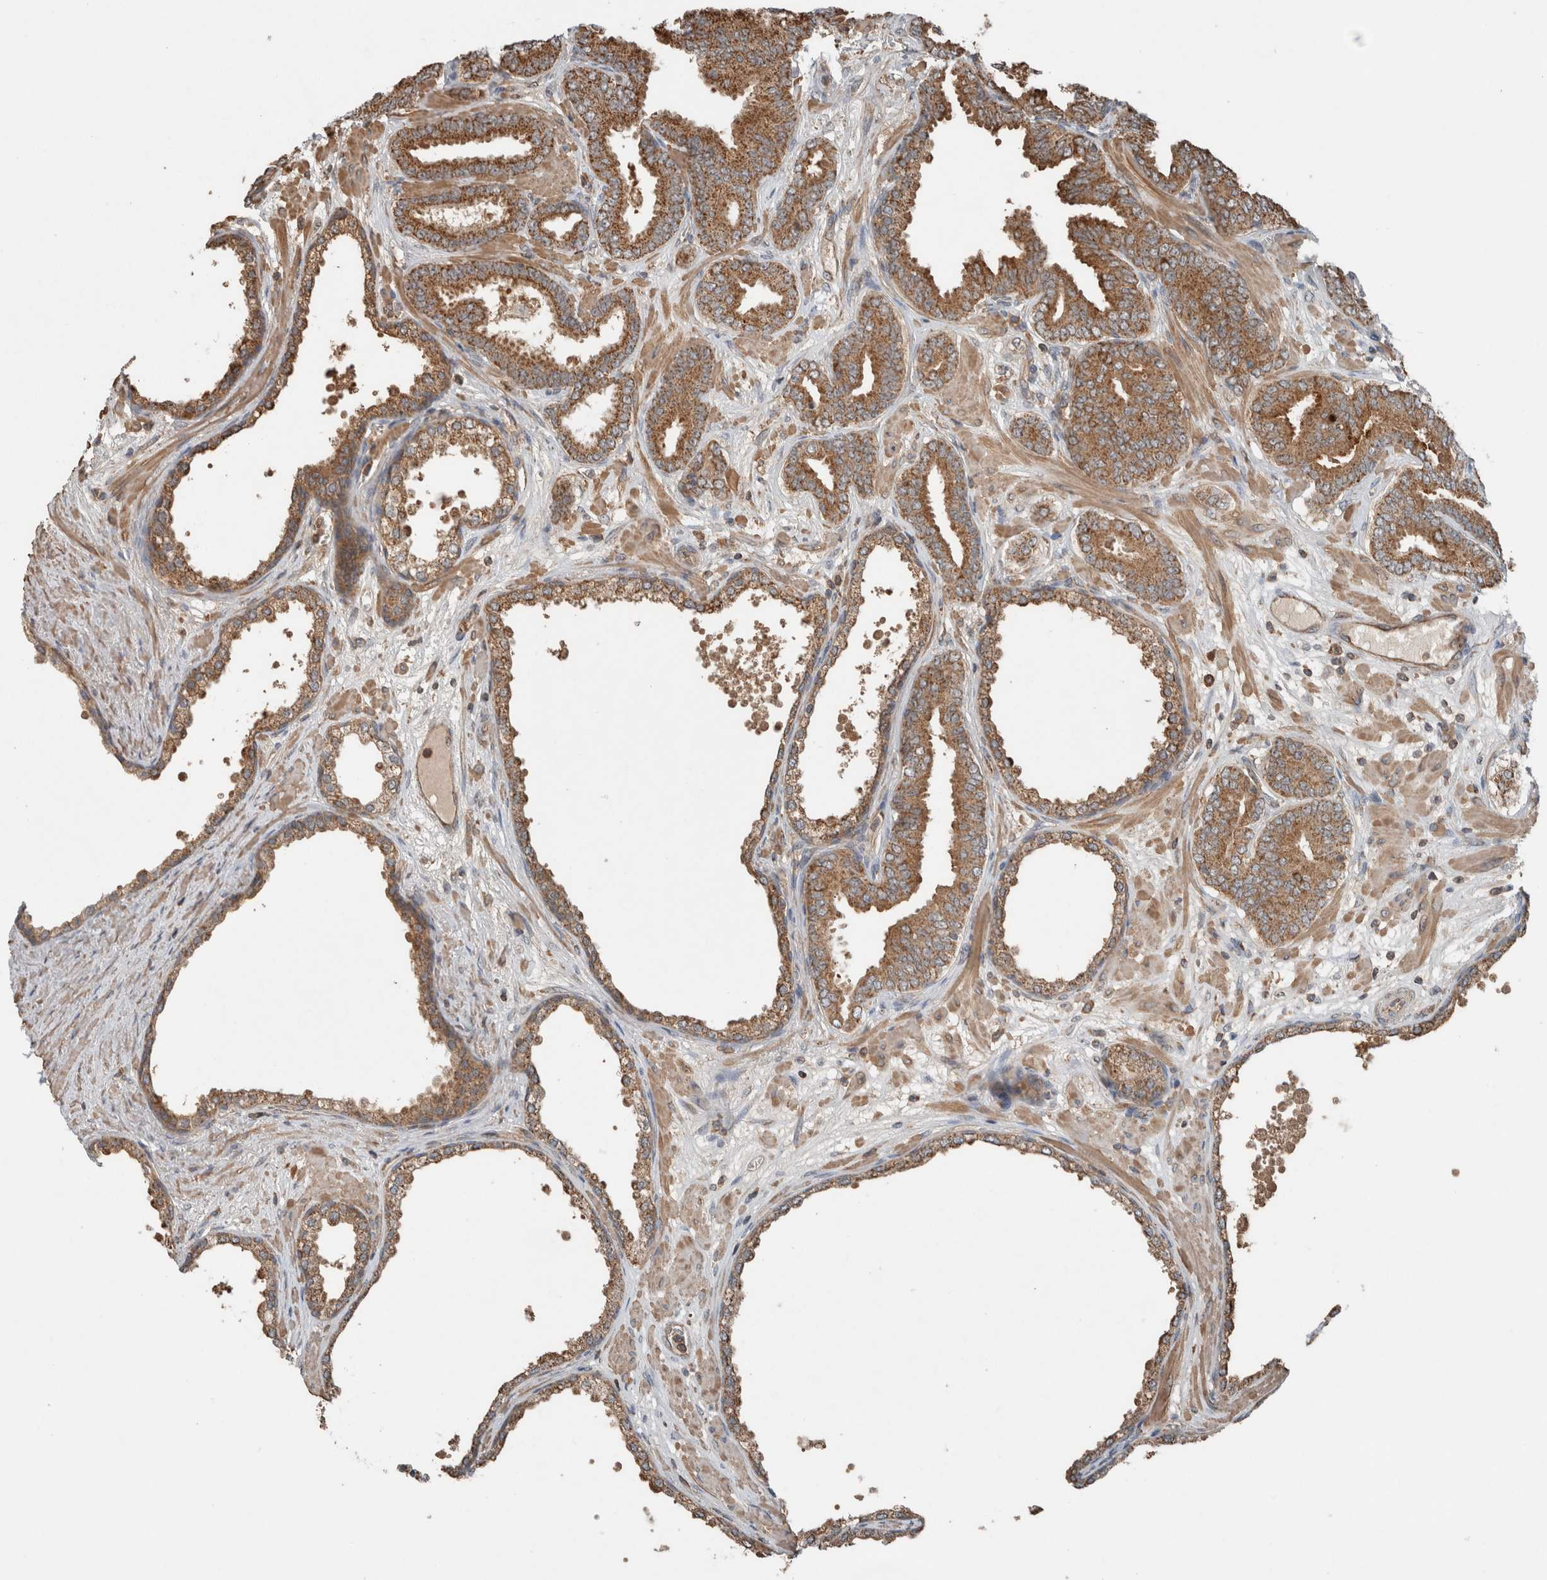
{"staining": {"intensity": "moderate", "quantity": ">75%", "location": "cytoplasmic/membranous"}, "tissue": "prostate cancer", "cell_type": "Tumor cells", "image_type": "cancer", "snomed": [{"axis": "morphology", "description": "Adenocarcinoma, Low grade"}, {"axis": "topography", "description": "Prostate"}], "caption": "DAB (3,3'-diaminobenzidine) immunohistochemical staining of human adenocarcinoma (low-grade) (prostate) exhibits moderate cytoplasmic/membranous protein staining in approximately >75% of tumor cells.", "gene": "KLK14", "patient": {"sex": "male", "age": 62}}